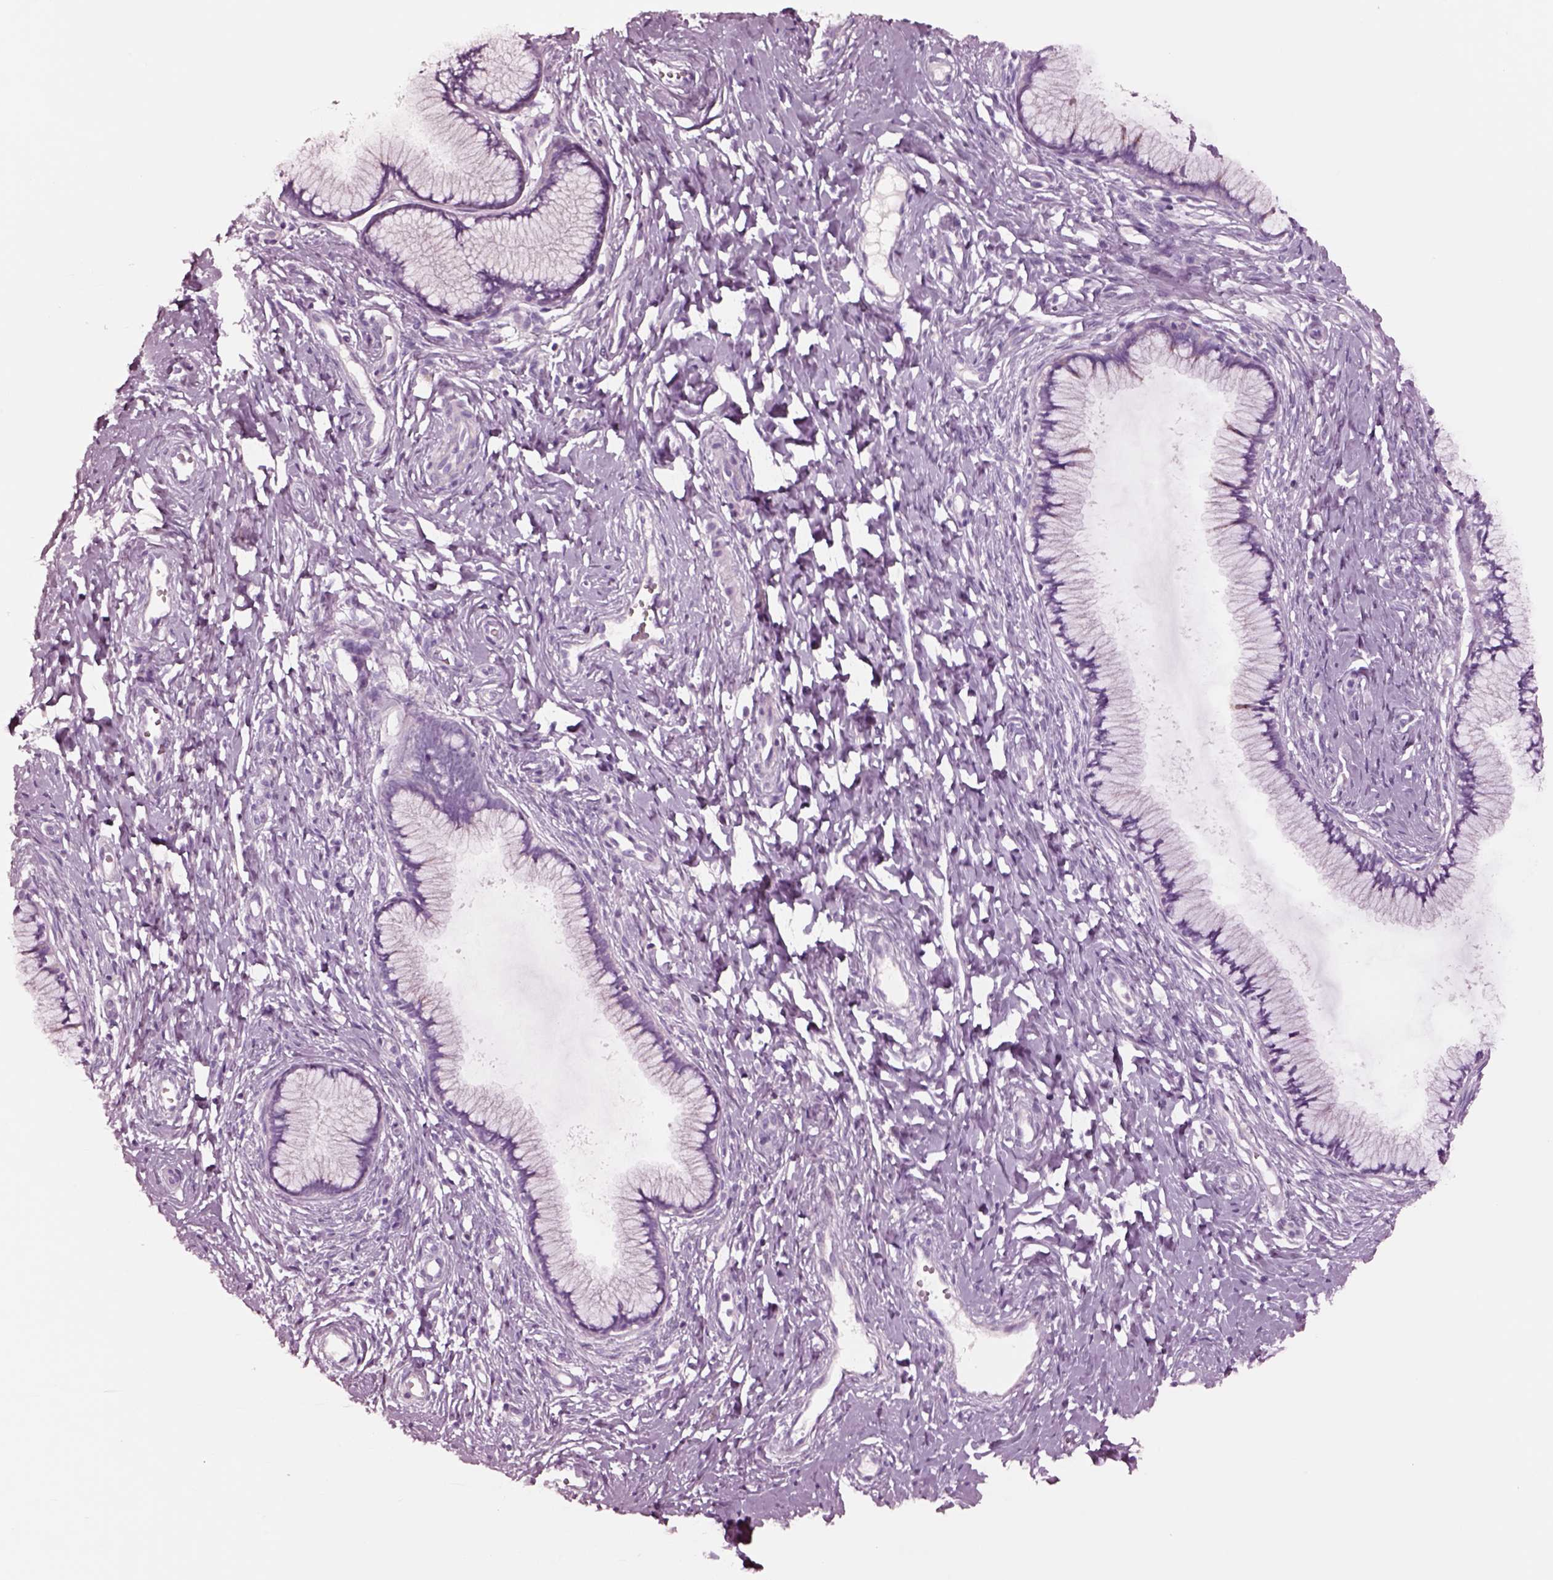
{"staining": {"intensity": "negative", "quantity": "none", "location": "none"}, "tissue": "cervix", "cell_type": "Glandular cells", "image_type": "normal", "snomed": [{"axis": "morphology", "description": "Normal tissue, NOS"}, {"axis": "topography", "description": "Cervix"}], "caption": "Immunohistochemistry image of unremarkable human cervix stained for a protein (brown), which demonstrates no expression in glandular cells. Brightfield microscopy of IHC stained with DAB (brown) and hematoxylin (blue), captured at high magnification.", "gene": "NMRK2", "patient": {"sex": "female", "age": 40}}